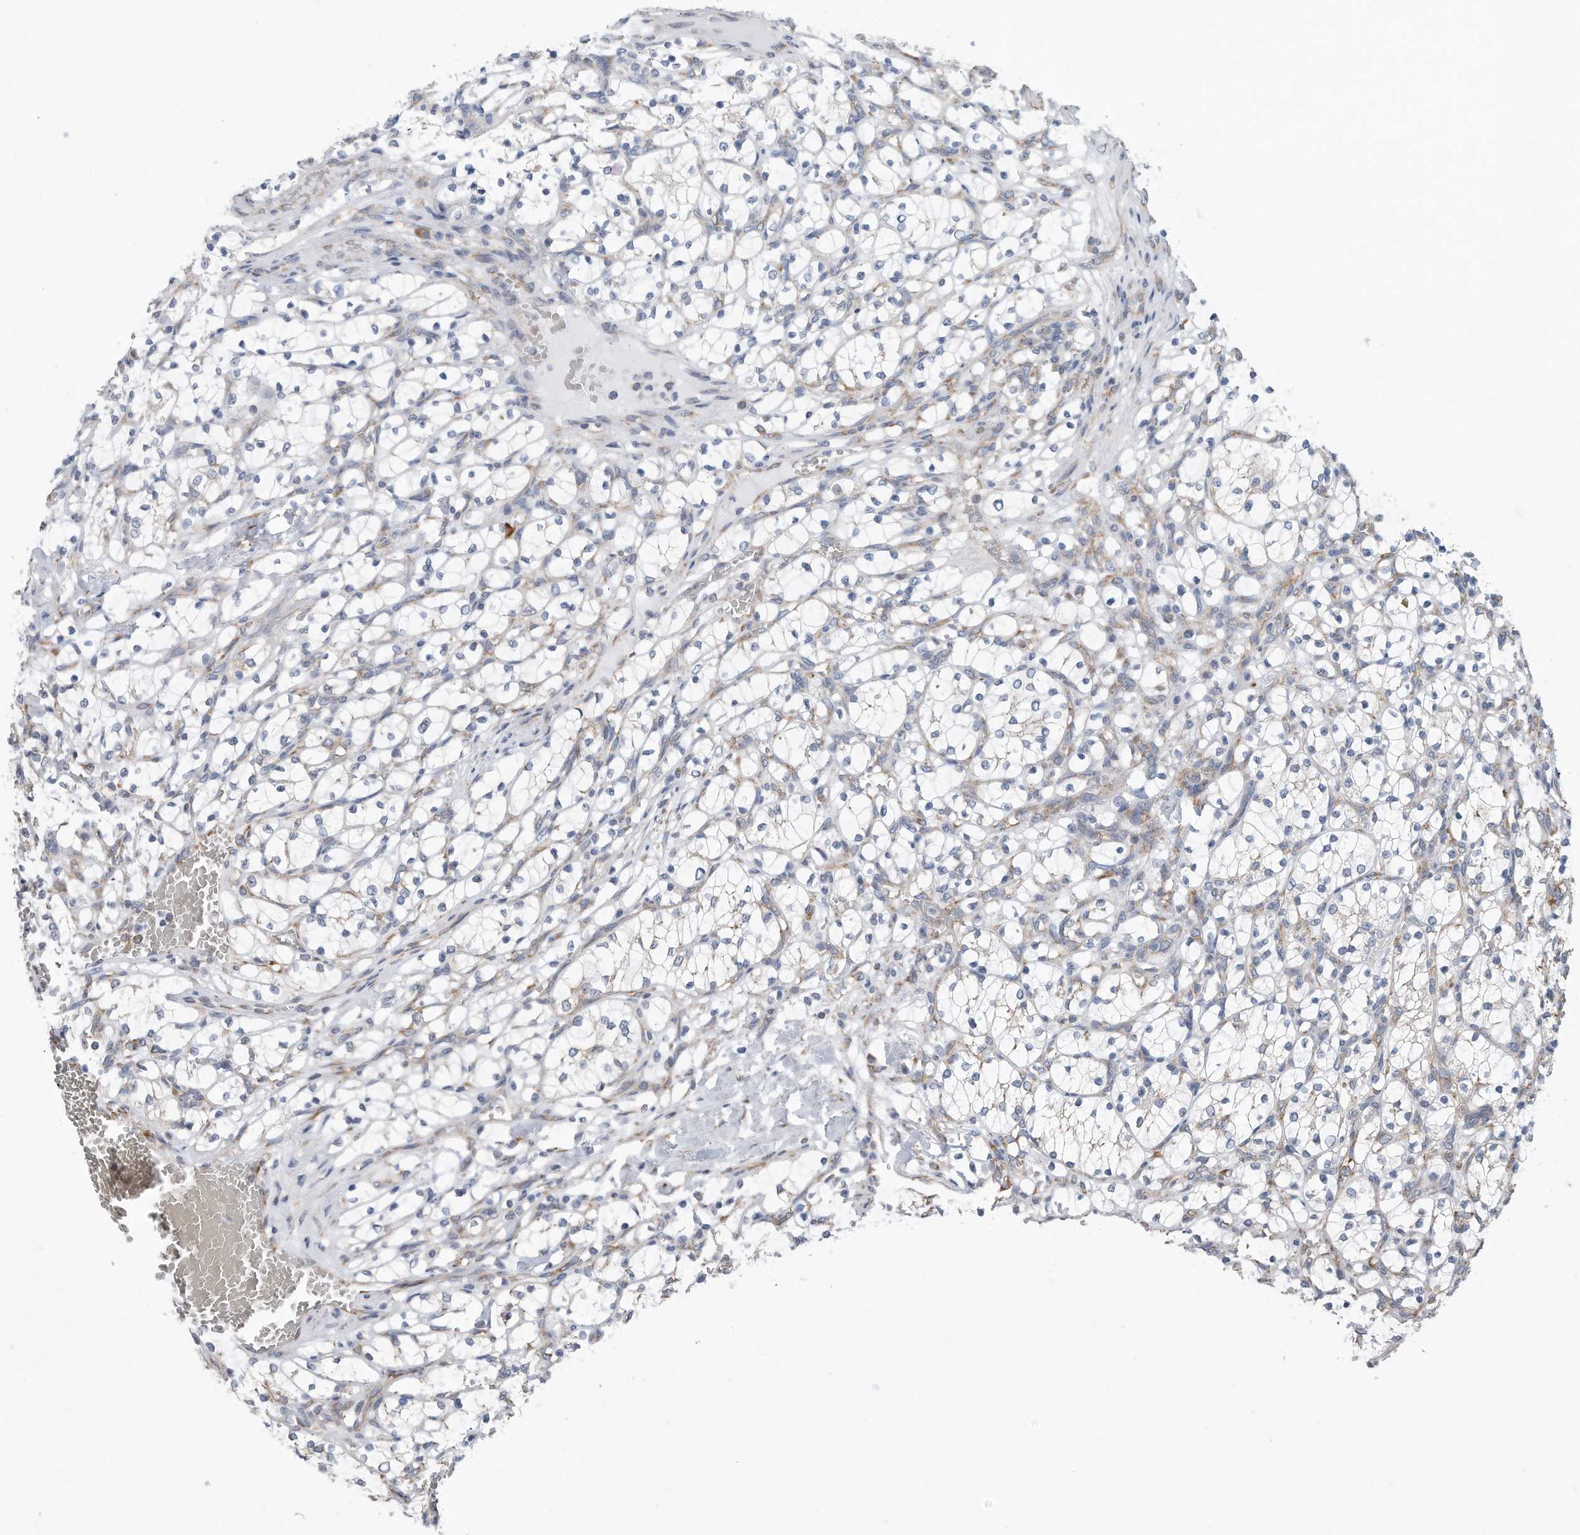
{"staining": {"intensity": "negative", "quantity": "none", "location": "none"}, "tissue": "renal cancer", "cell_type": "Tumor cells", "image_type": "cancer", "snomed": [{"axis": "morphology", "description": "Adenocarcinoma, NOS"}, {"axis": "topography", "description": "Kidney"}], "caption": "Immunohistochemistry of renal cancer displays no positivity in tumor cells.", "gene": "RPL26L1", "patient": {"sex": "female", "age": 69}}